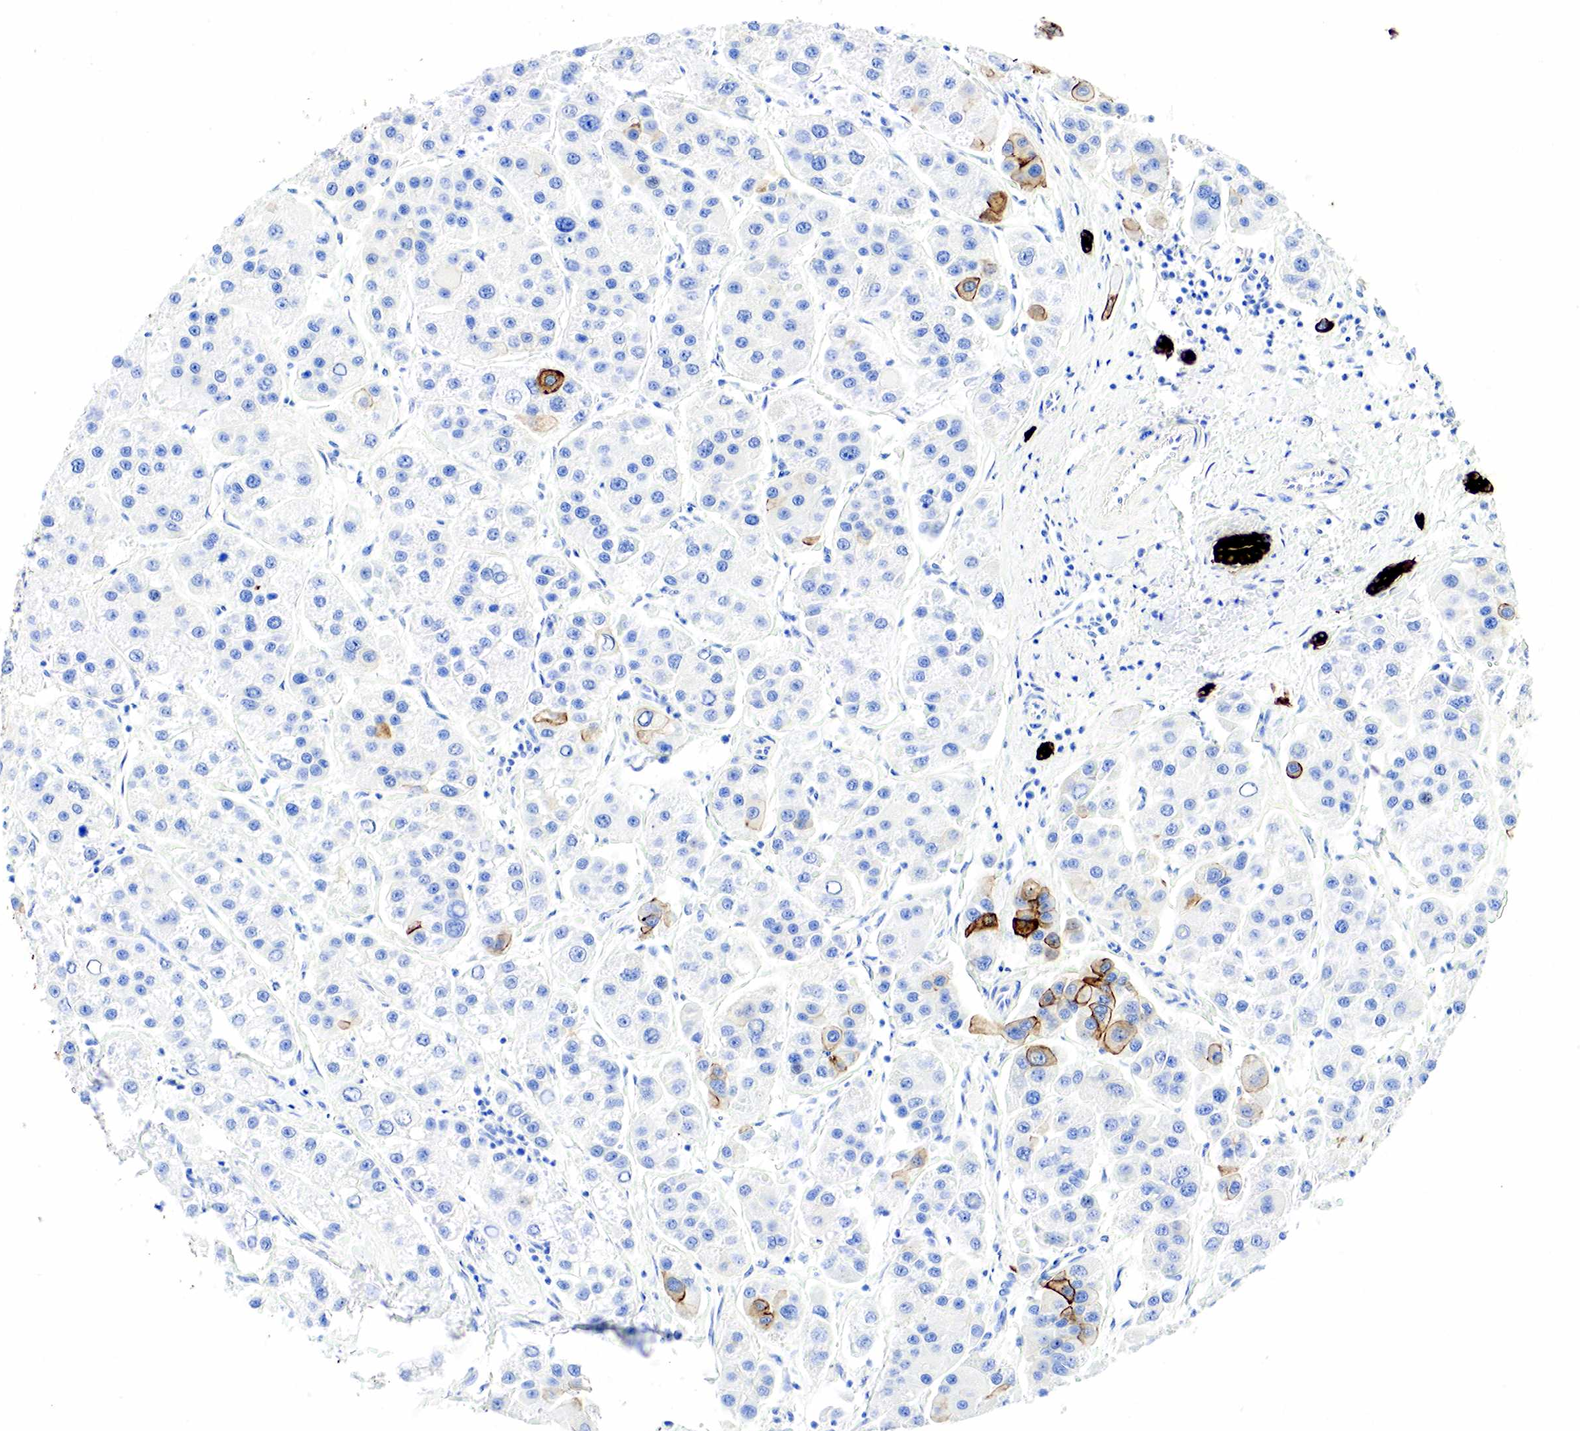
{"staining": {"intensity": "moderate", "quantity": "<25%", "location": "cytoplasmic/membranous"}, "tissue": "liver cancer", "cell_type": "Tumor cells", "image_type": "cancer", "snomed": [{"axis": "morphology", "description": "Carcinoma, Hepatocellular, NOS"}, {"axis": "topography", "description": "Liver"}], "caption": "Hepatocellular carcinoma (liver) tissue displays moderate cytoplasmic/membranous expression in approximately <25% of tumor cells, visualized by immunohistochemistry.", "gene": "KRT7", "patient": {"sex": "female", "age": 85}}